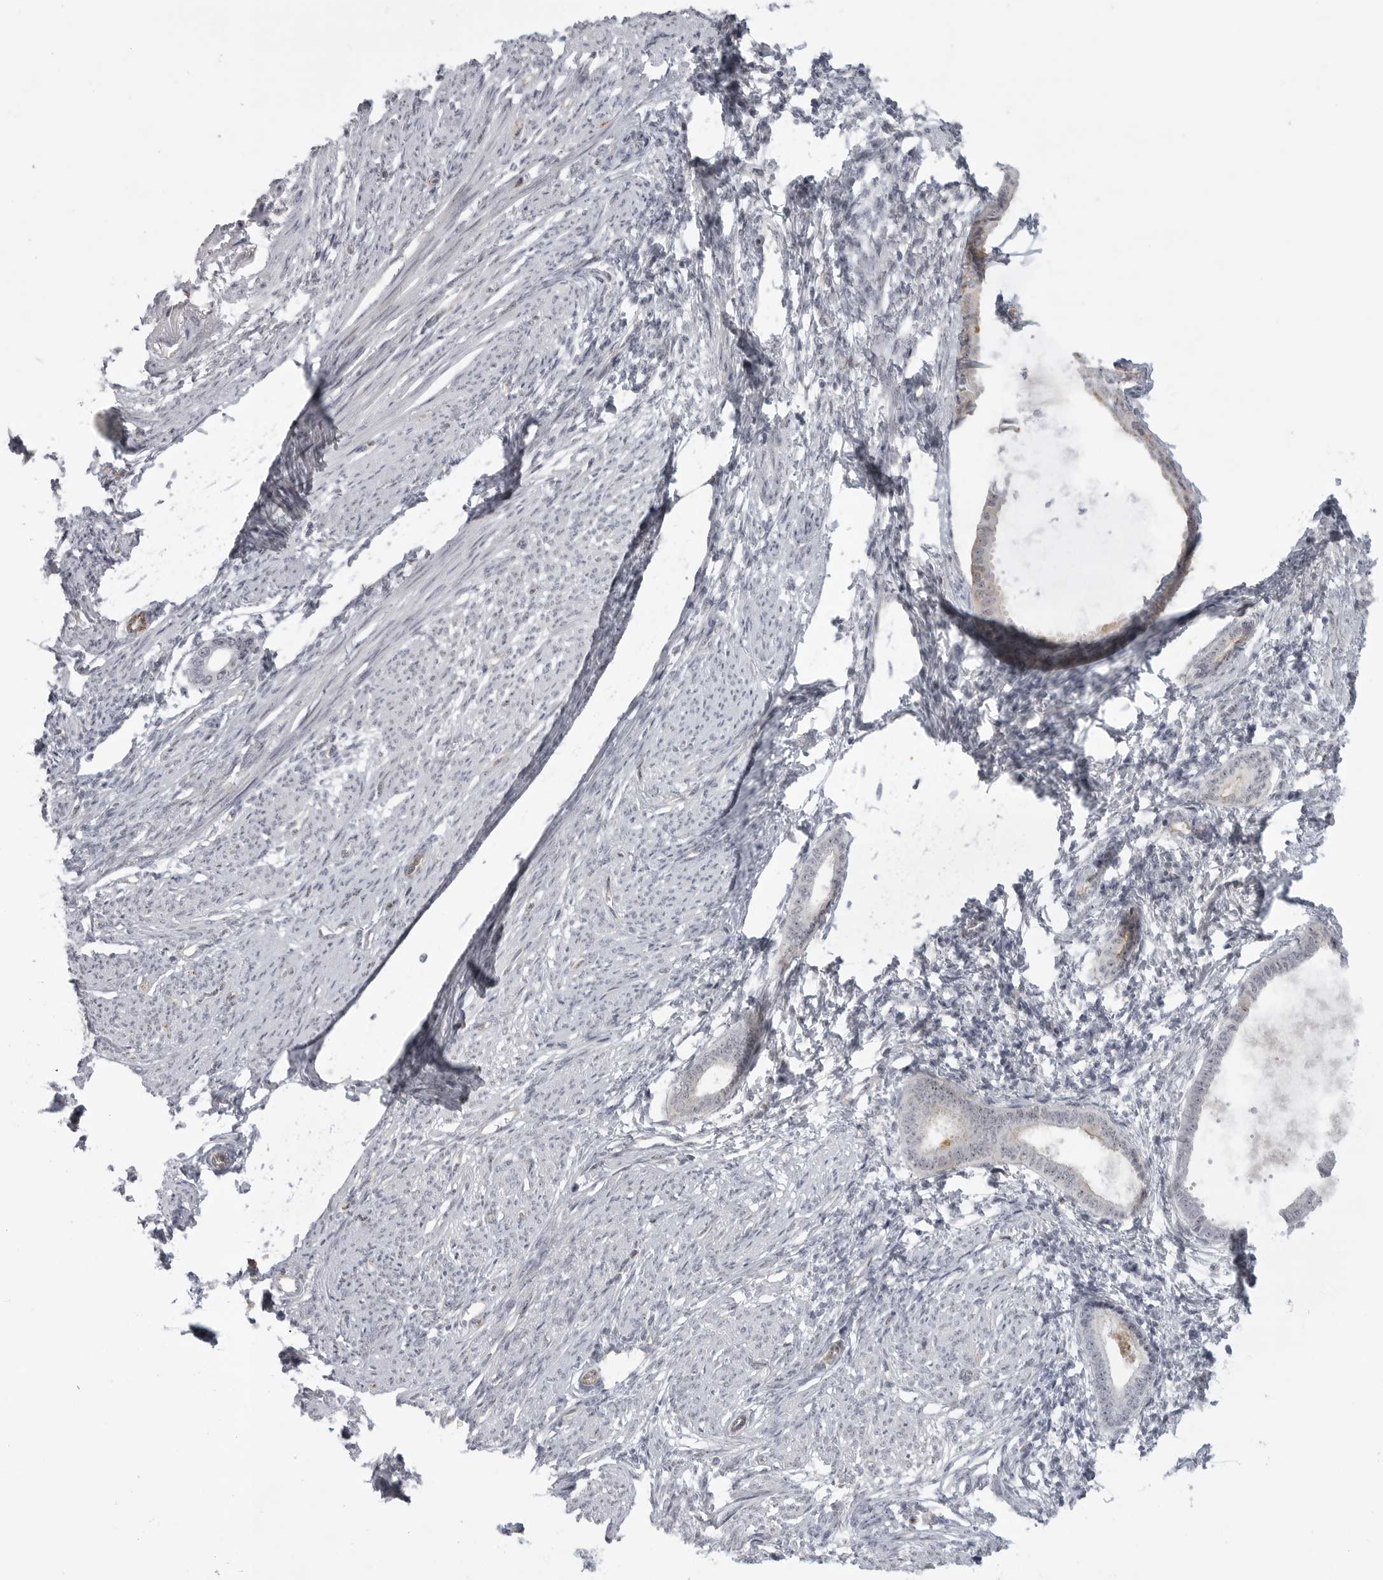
{"staining": {"intensity": "negative", "quantity": "none", "location": "none"}, "tissue": "endometrium", "cell_type": "Cells in endometrial stroma", "image_type": "normal", "snomed": [{"axis": "morphology", "description": "Normal tissue, NOS"}, {"axis": "topography", "description": "Endometrium"}], "caption": "This histopathology image is of normal endometrium stained with immunohistochemistry (IHC) to label a protein in brown with the nuclei are counter-stained blue. There is no staining in cells in endometrial stroma.", "gene": "CEP295NL", "patient": {"sex": "female", "age": 56}}